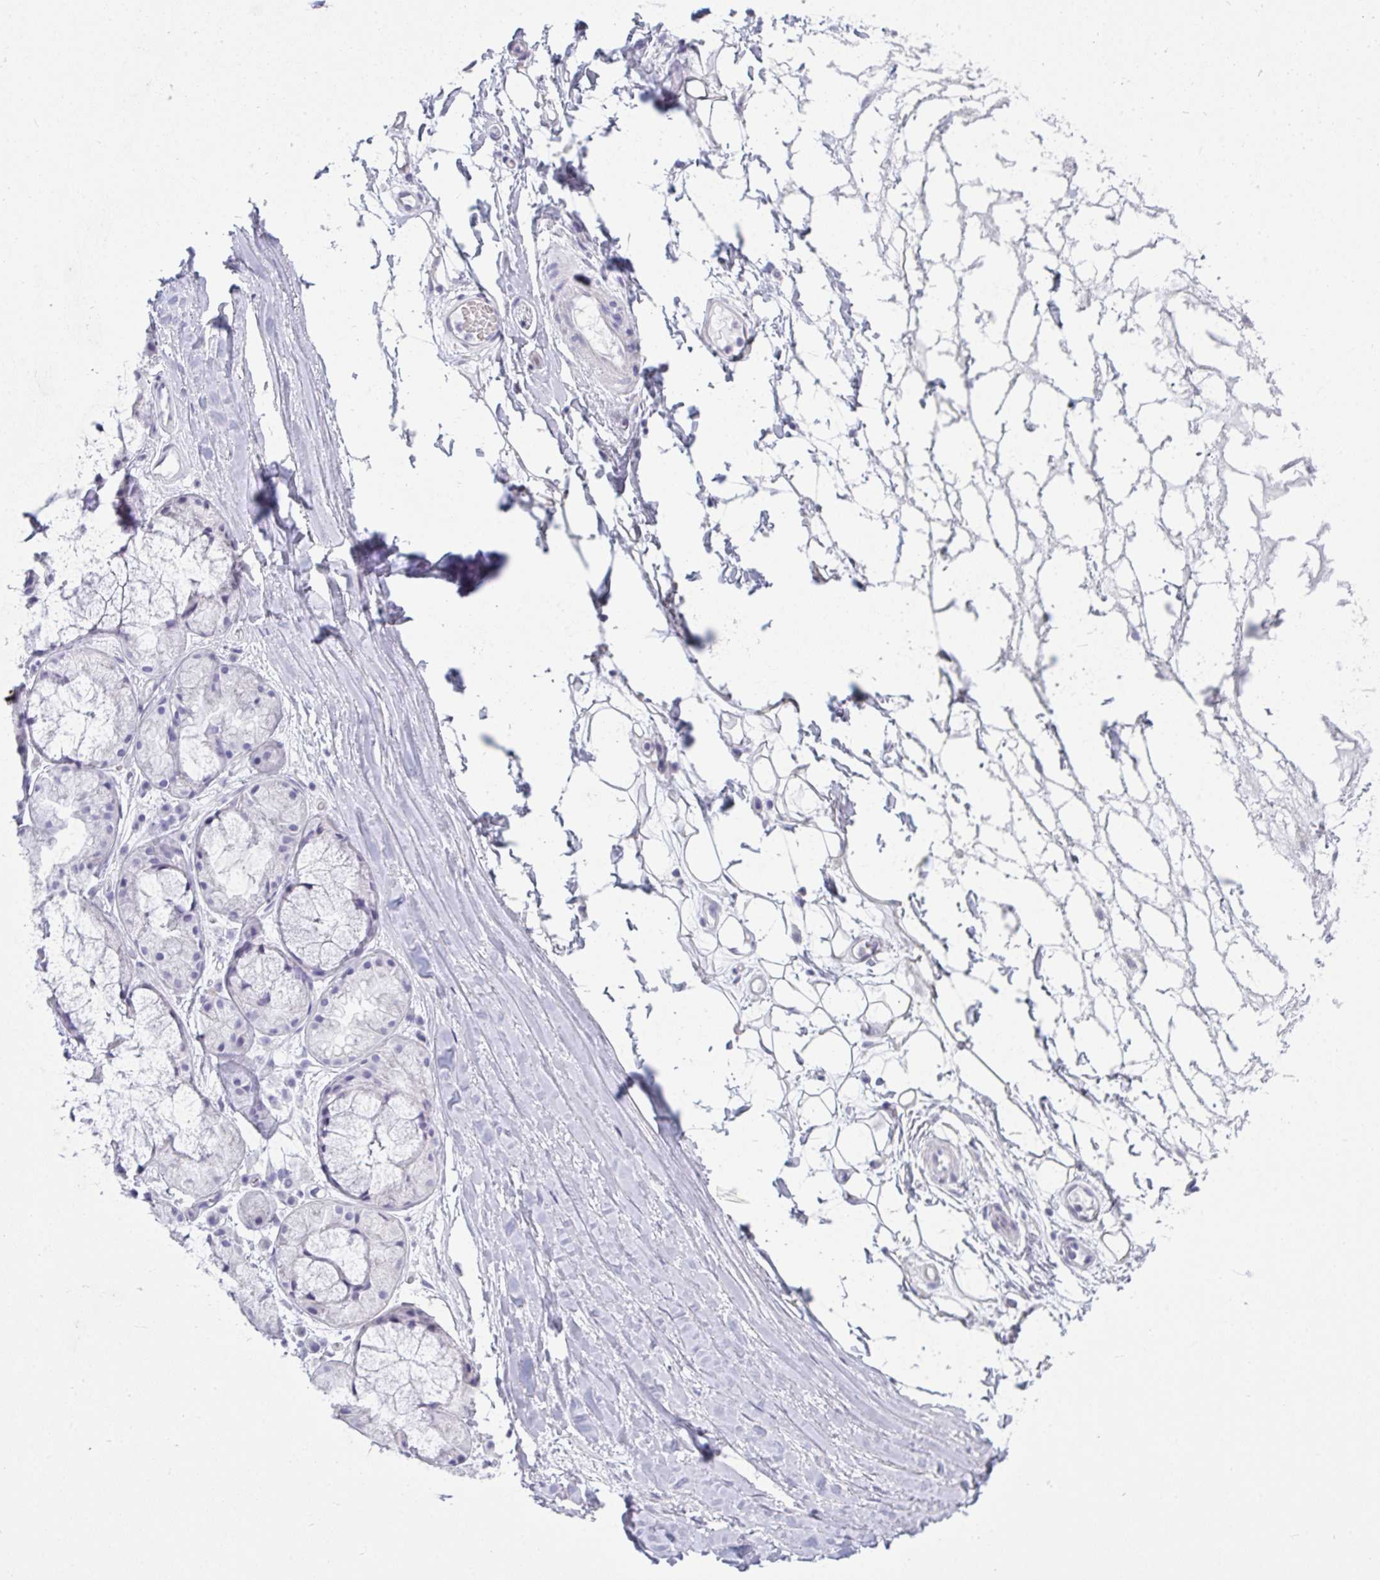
{"staining": {"intensity": "negative", "quantity": "none", "location": "none"}, "tissue": "adipose tissue", "cell_type": "Adipocytes", "image_type": "normal", "snomed": [{"axis": "morphology", "description": "Normal tissue, NOS"}, {"axis": "topography", "description": "Lymph node"}, {"axis": "topography", "description": "Cartilage tissue"}, {"axis": "topography", "description": "Nasopharynx"}], "caption": "Immunohistochemical staining of normal human adipose tissue shows no significant positivity in adipocytes.", "gene": "GSDMB", "patient": {"sex": "male", "age": 63}}